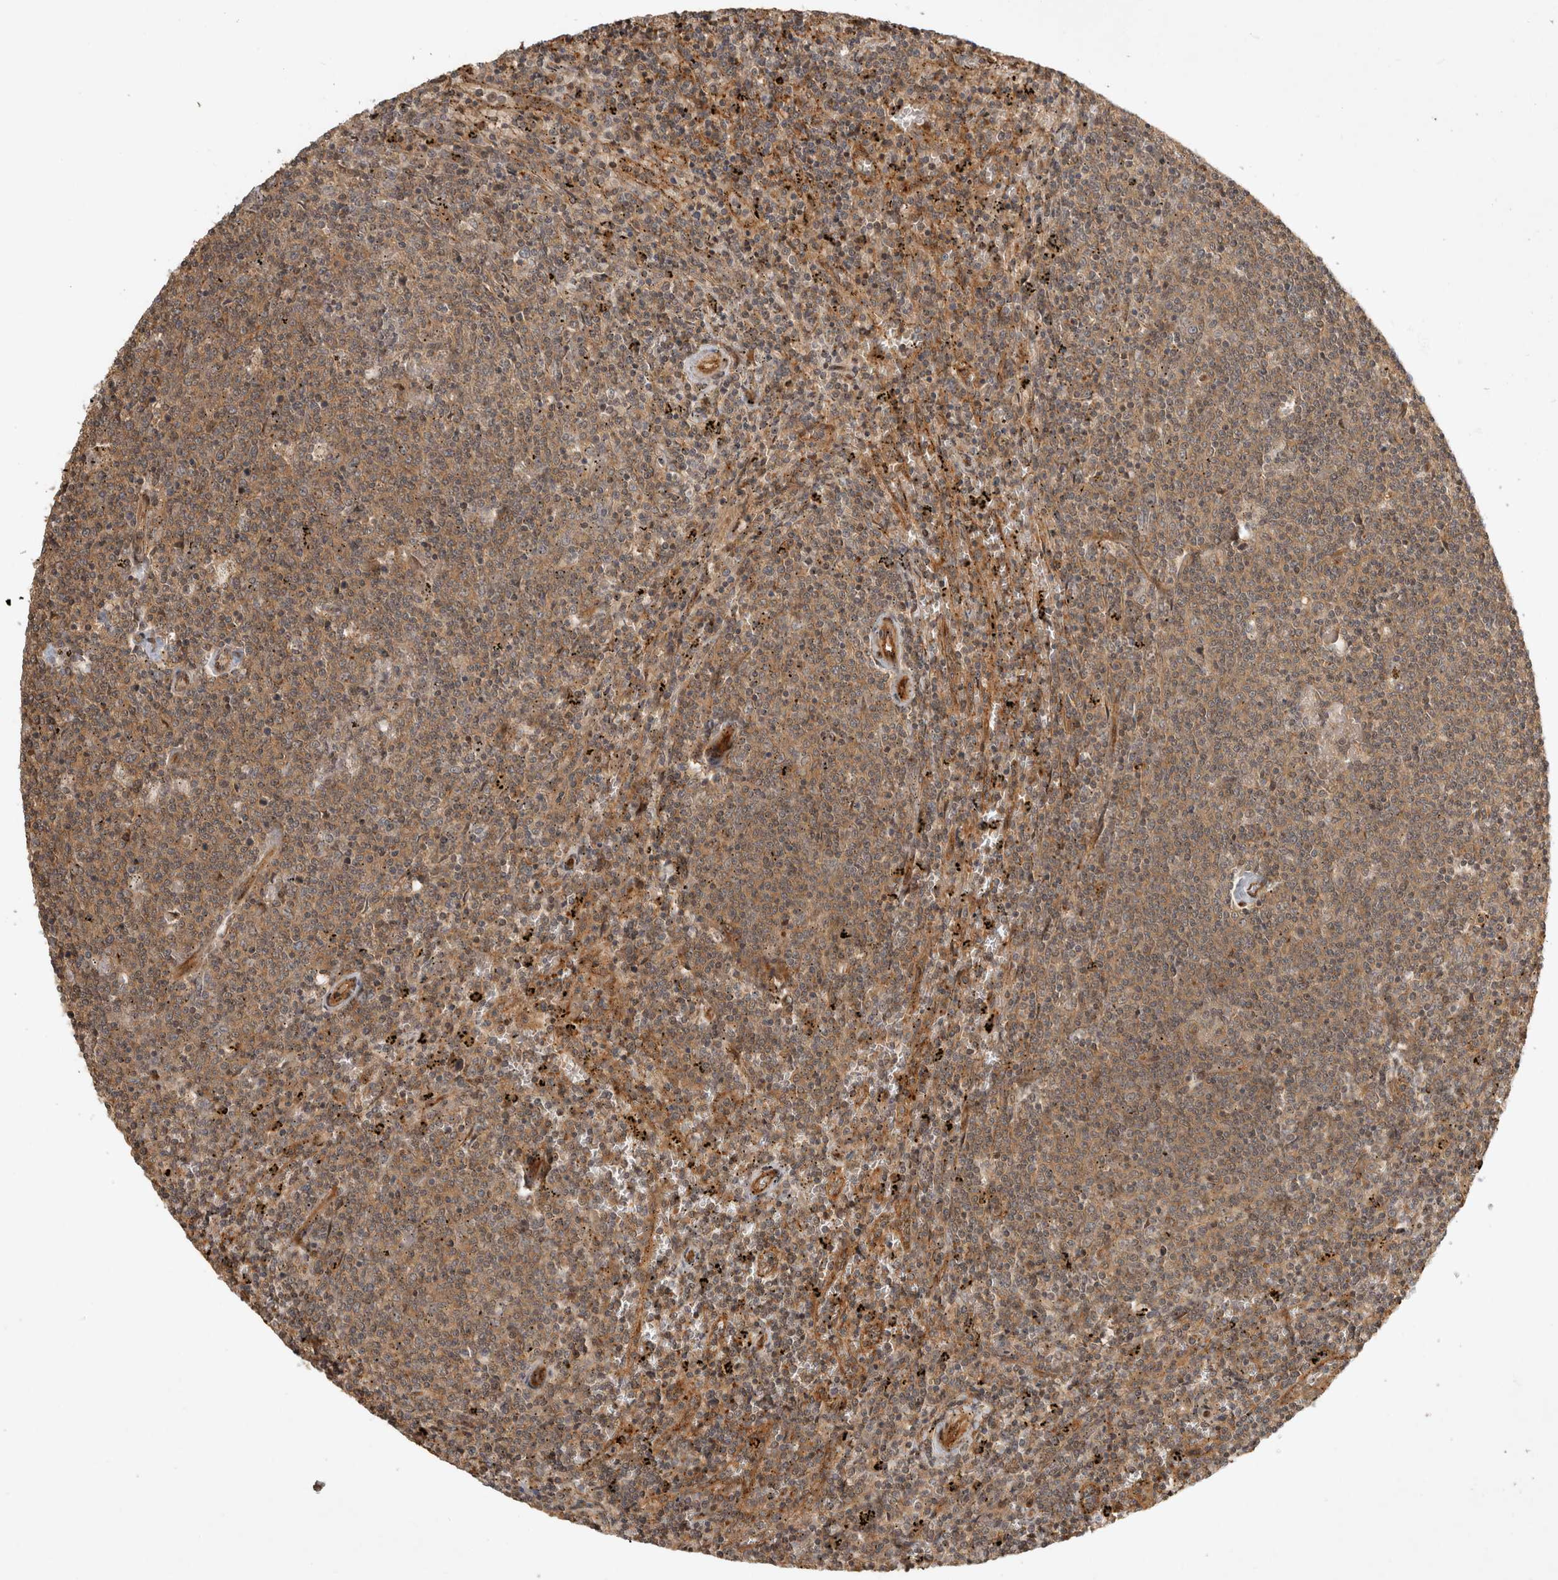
{"staining": {"intensity": "moderate", "quantity": "25%-75%", "location": "cytoplasmic/membranous"}, "tissue": "lymphoma", "cell_type": "Tumor cells", "image_type": "cancer", "snomed": [{"axis": "morphology", "description": "Malignant lymphoma, non-Hodgkin's type, Low grade"}, {"axis": "topography", "description": "Spleen"}], "caption": "Human malignant lymphoma, non-Hodgkin's type (low-grade) stained for a protein (brown) exhibits moderate cytoplasmic/membranous positive staining in about 25%-75% of tumor cells.", "gene": "CAMSAP2", "patient": {"sex": "female", "age": 50}}